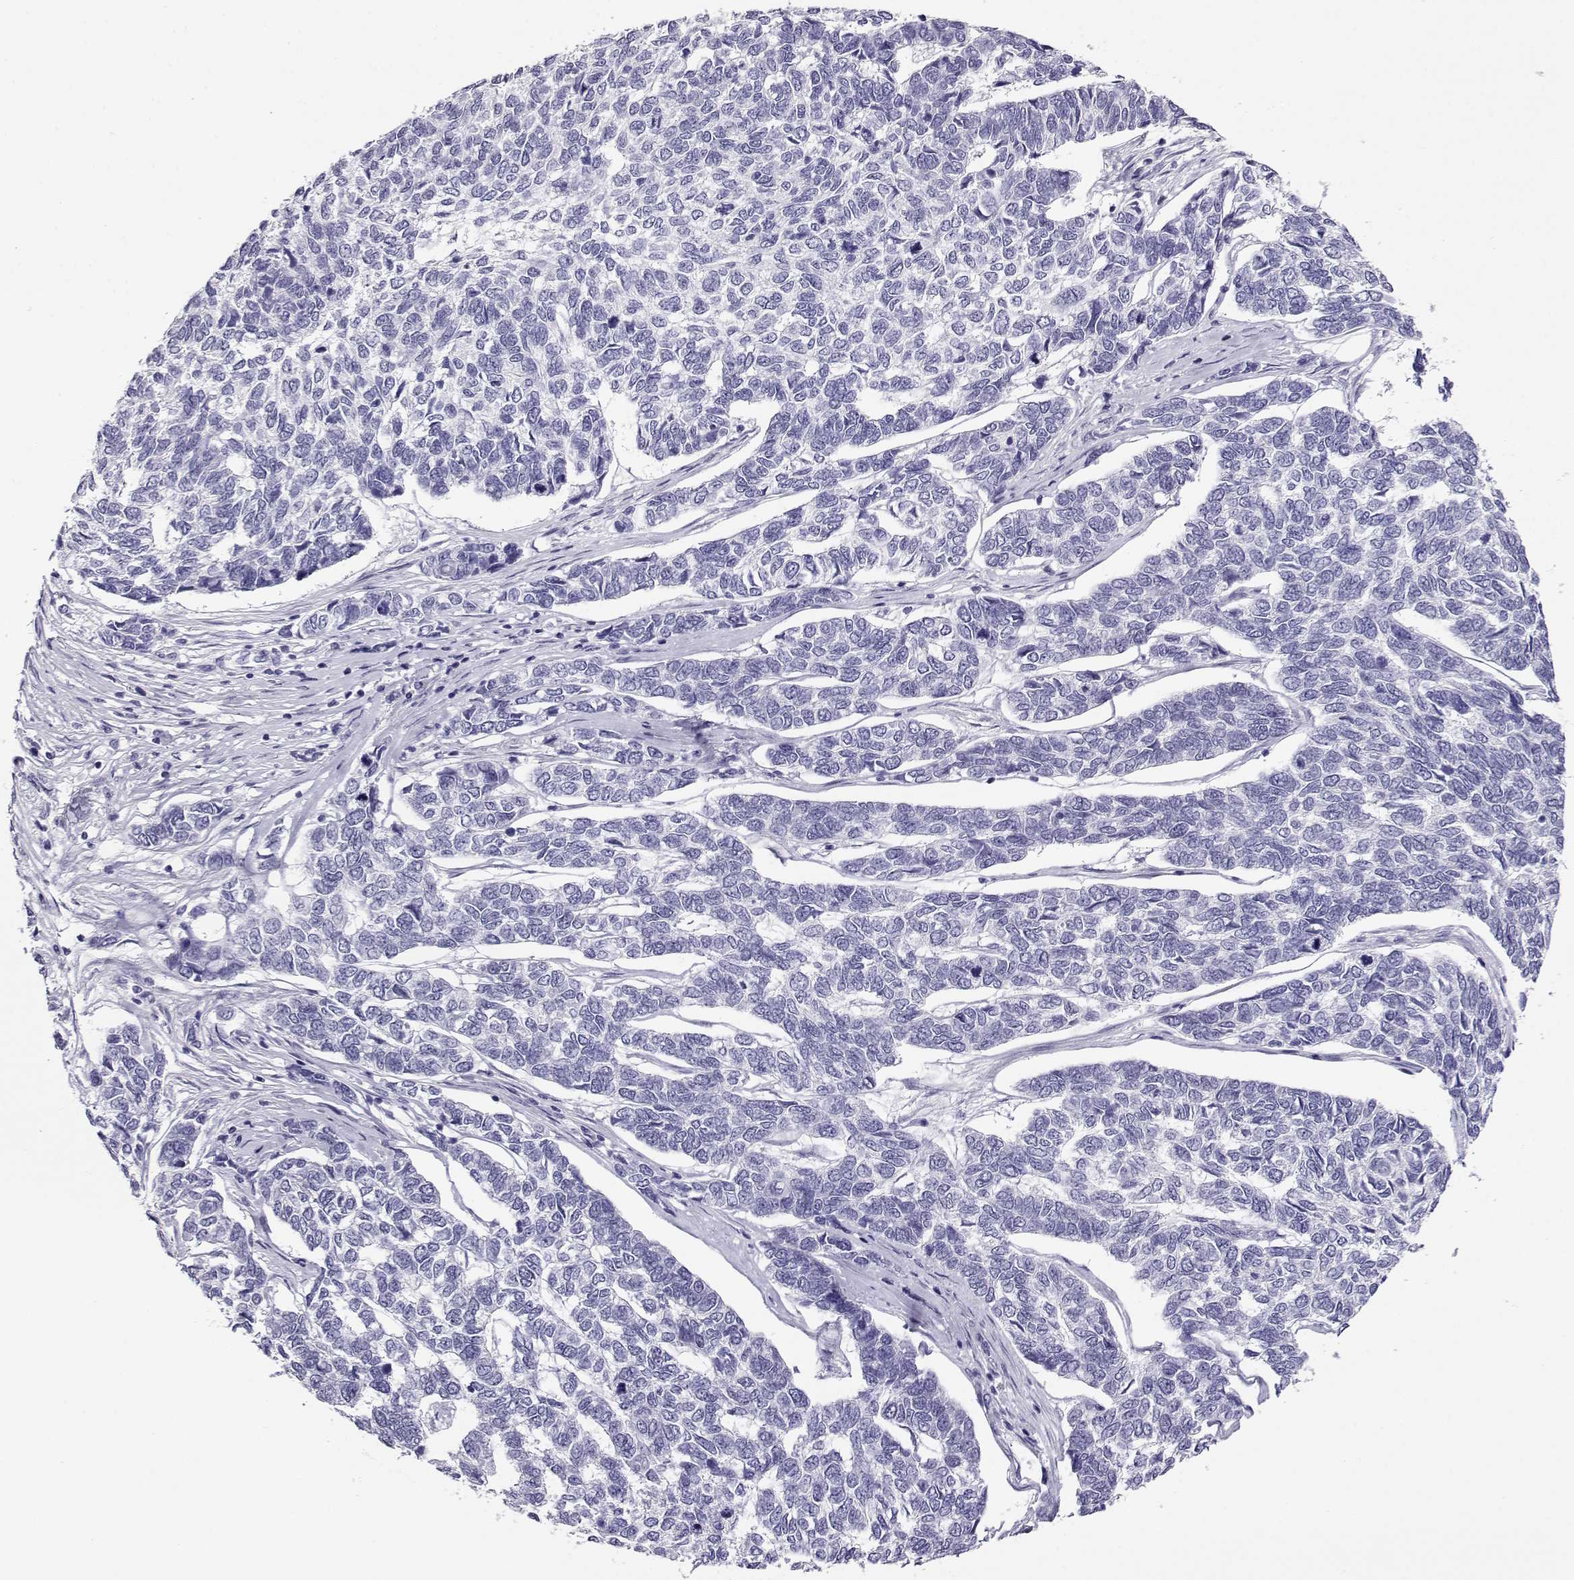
{"staining": {"intensity": "negative", "quantity": "none", "location": "none"}, "tissue": "skin cancer", "cell_type": "Tumor cells", "image_type": "cancer", "snomed": [{"axis": "morphology", "description": "Basal cell carcinoma"}, {"axis": "topography", "description": "Skin"}], "caption": "Immunohistochemical staining of human skin cancer (basal cell carcinoma) shows no significant positivity in tumor cells.", "gene": "CABS1", "patient": {"sex": "female", "age": 65}}